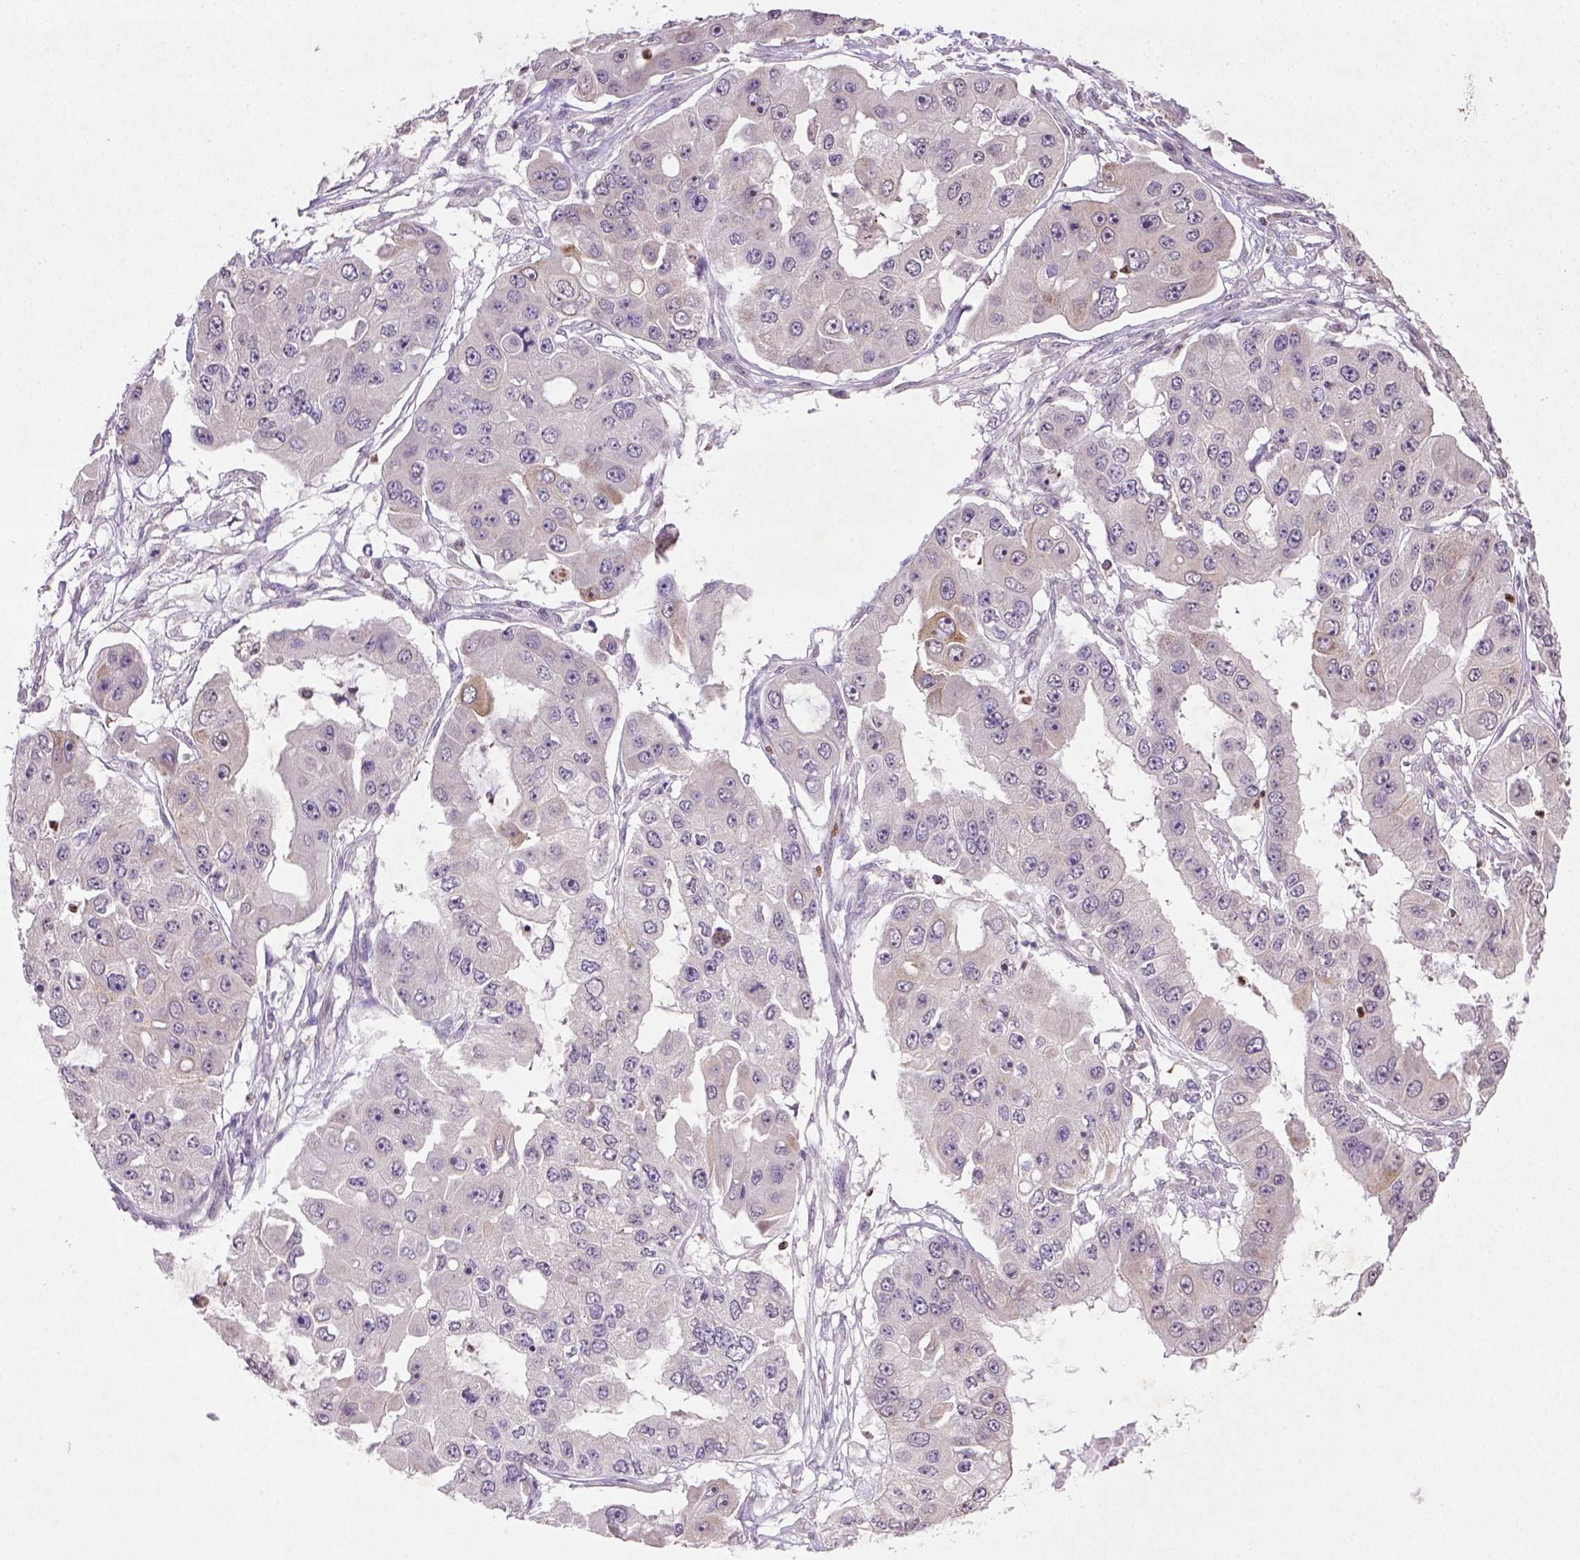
{"staining": {"intensity": "negative", "quantity": "none", "location": "none"}, "tissue": "ovarian cancer", "cell_type": "Tumor cells", "image_type": "cancer", "snomed": [{"axis": "morphology", "description": "Cystadenocarcinoma, serous, NOS"}, {"axis": "topography", "description": "Ovary"}], "caption": "The micrograph demonstrates no significant staining in tumor cells of ovarian serous cystadenocarcinoma.", "gene": "NUDT3", "patient": {"sex": "female", "age": 56}}